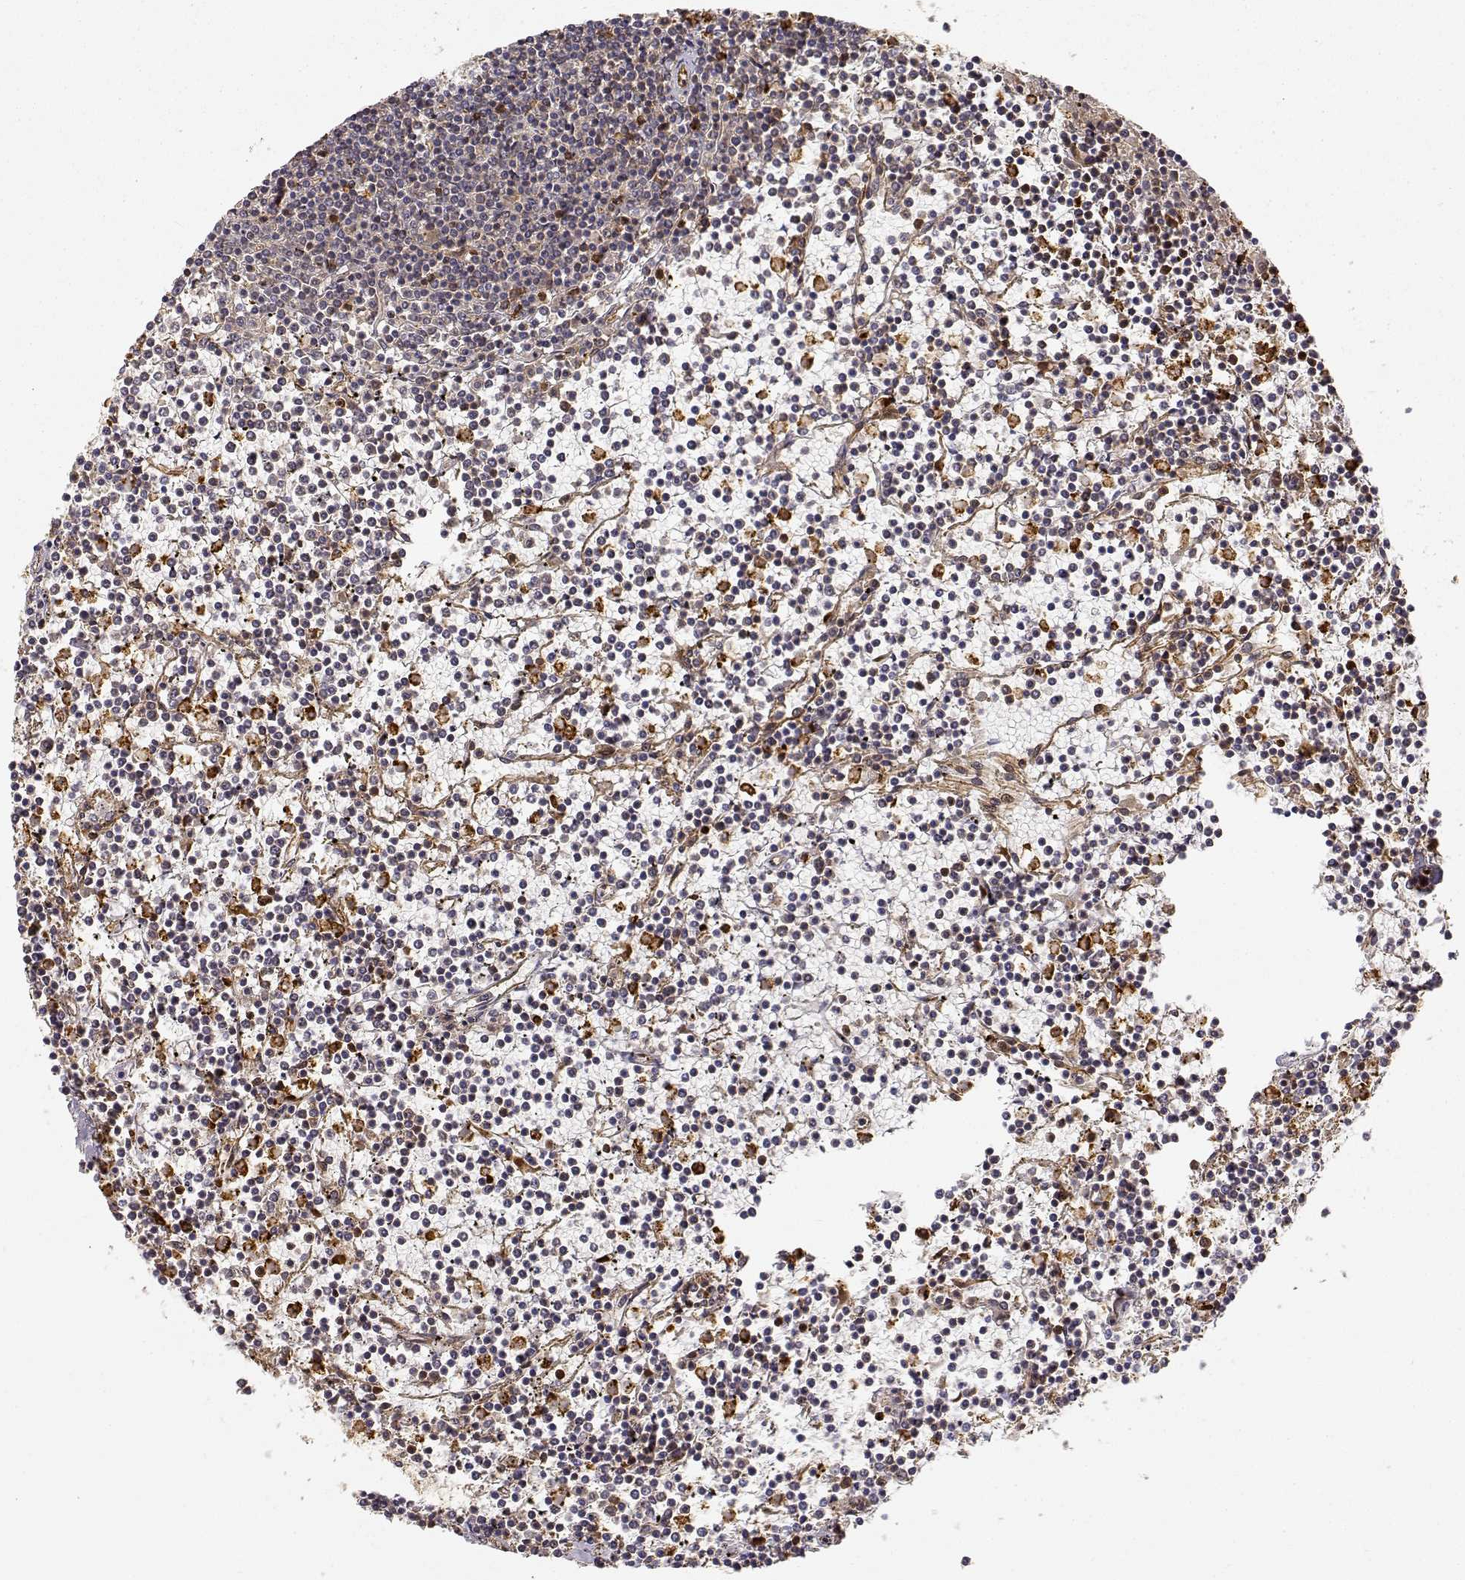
{"staining": {"intensity": "negative", "quantity": "none", "location": "none"}, "tissue": "lymphoma", "cell_type": "Tumor cells", "image_type": "cancer", "snomed": [{"axis": "morphology", "description": "Malignant lymphoma, non-Hodgkin's type, Low grade"}, {"axis": "topography", "description": "Spleen"}], "caption": "Immunohistochemistry (IHC) histopathology image of neoplastic tissue: human malignant lymphoma, non-Hodgkin's type (low-grade) stained with DAB reveals no significant protein positivity in tumor cells.", "gene": "CDK5RAP2", "patient": {"sex": "female", "age": 19}}